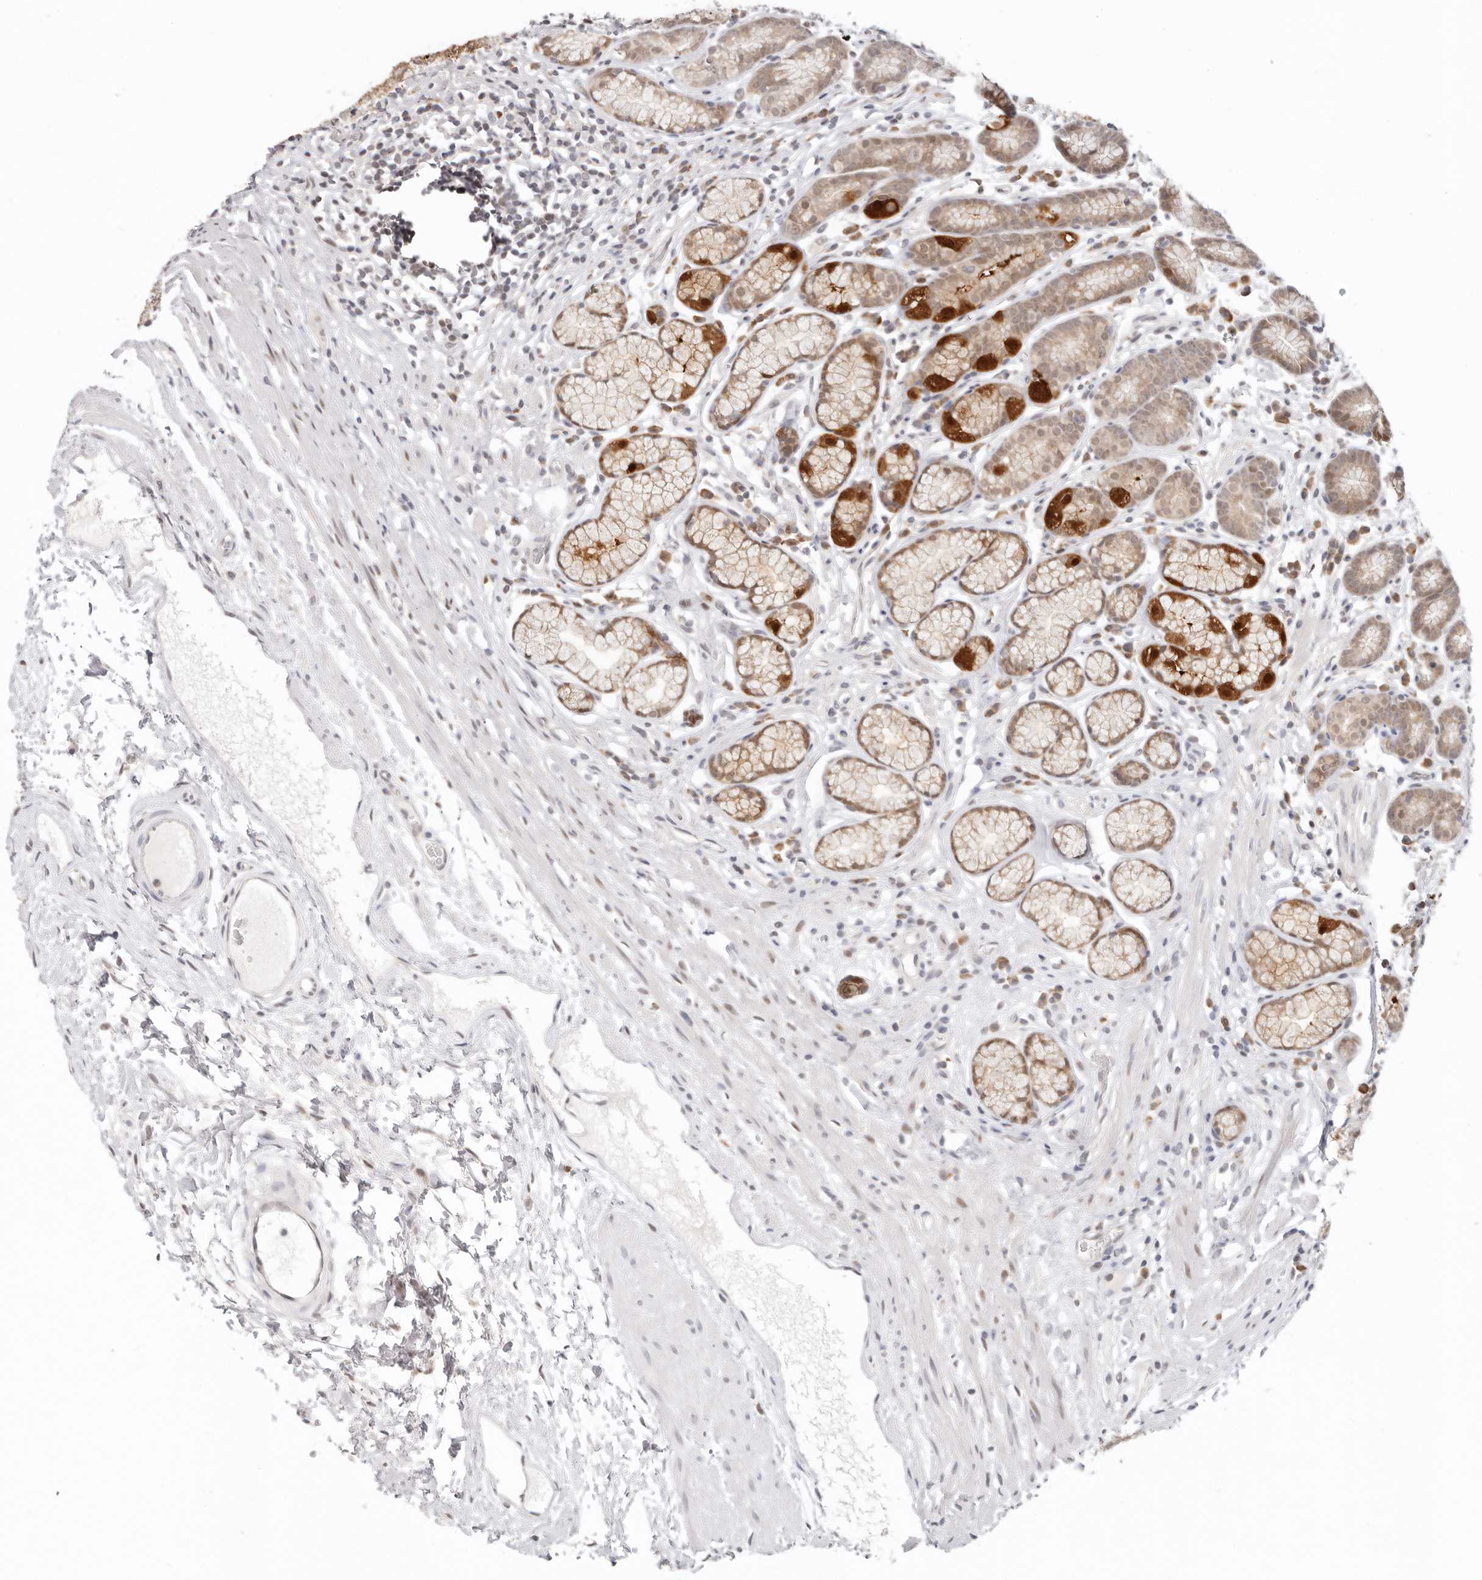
{"staining": {"intensity": "strong", "quantity": "25%-75%", "location": "cytoplasmic/membranous,nuclear"}, "tissue": "stomach", "cell_type": "Glandular cells", "image_type": "normal", "snomed": [{"axis": "morphology", "description": "Normal tissue, NOS"}, {"axis": "topography", "description": "Stomach"}], "caption": "Approximately 25%-75% of glandular cells in unremarkable human stomach display strong cytoplasmic/membranous,nuclear protein staining as visualized by brown immunohistochemical staining.", "gene": "LARP7", "patient": {"sex": "male", "age": 42}}